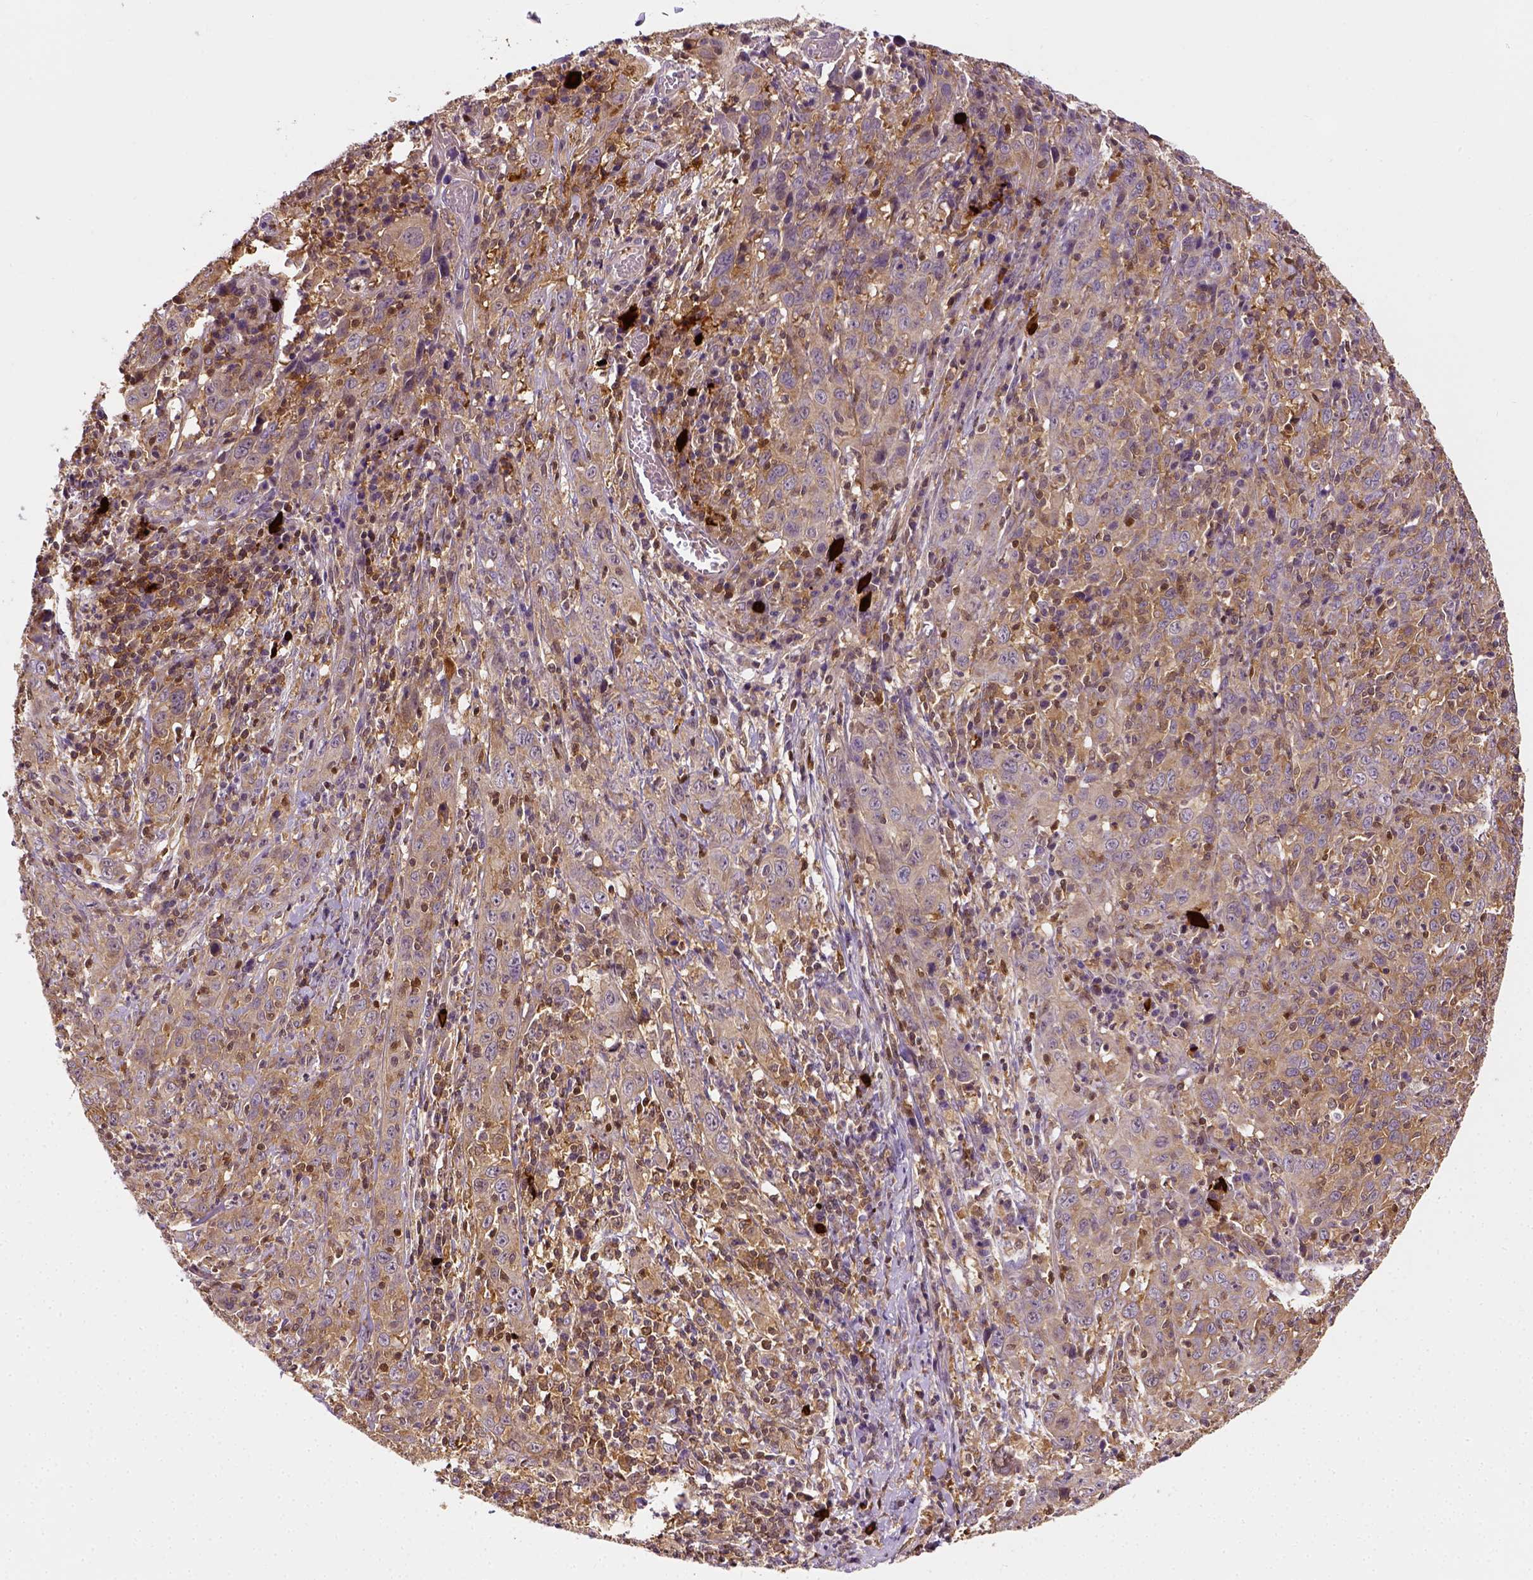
{"staining": {"intensity": "weak", "quantity": ">75%", "location": "cytoplasmic/membranous"}, "tissue": "cervical cancer", "cell_type": "Tumor cells", "image_type": "cancer", "snomed": [{"axis": "morphology", "description": "Squamous cell carcinoma, NOS"}, {"axis": "topography", "description": "Cervix"}], "caption": "Cervical cancer tissue displays weak cytoplasmic/membranous staining in approximately >75% of tumor cells, visualized by immunohistochemistry.", "gene": "MATK", "patient": {"sex": "female", "age": 46}}